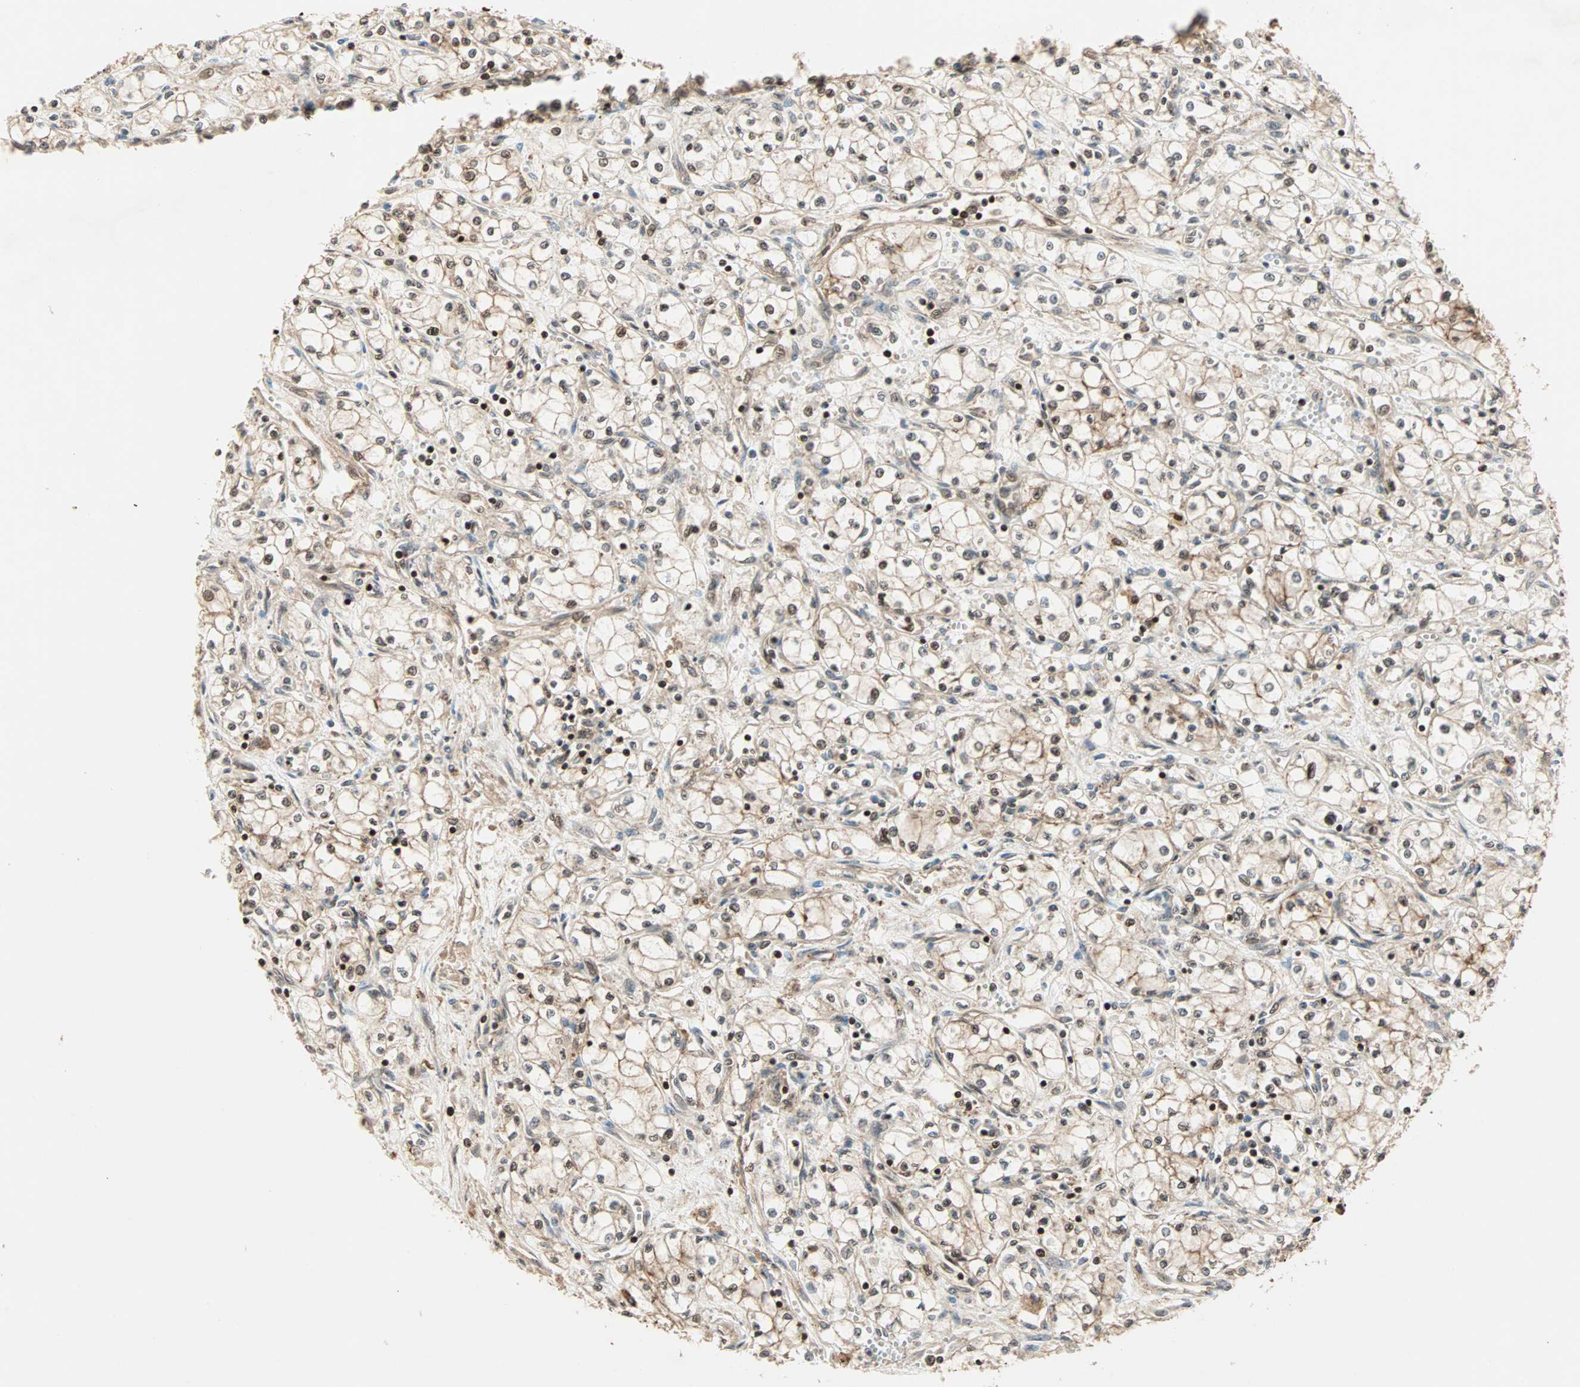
{"staining": {"intensity": "weak", "quantity": ">75%", "location": "cytoplasmic/membranous,nuclear"}, "tissue": "renal cancer", "cell_type": "Tumor cells", "image_type": "cancer", "snomed": [{"axis": "morphology", "description": "Normal tissue, NOS"}, {"axis": "morphology", "description": "Adenocarcinoma, NOS"}, {"axis": "topography", "description": "Kidney"}], "caption": "Weak cytoplasmic/membranous and nuclear expression for a protein is identified in about >75% of tumor cells of renal cancer (adenocarcinoma) using IHC.", "gene": "ZBED9", "patient": {"sex": "male", "age": 59}}